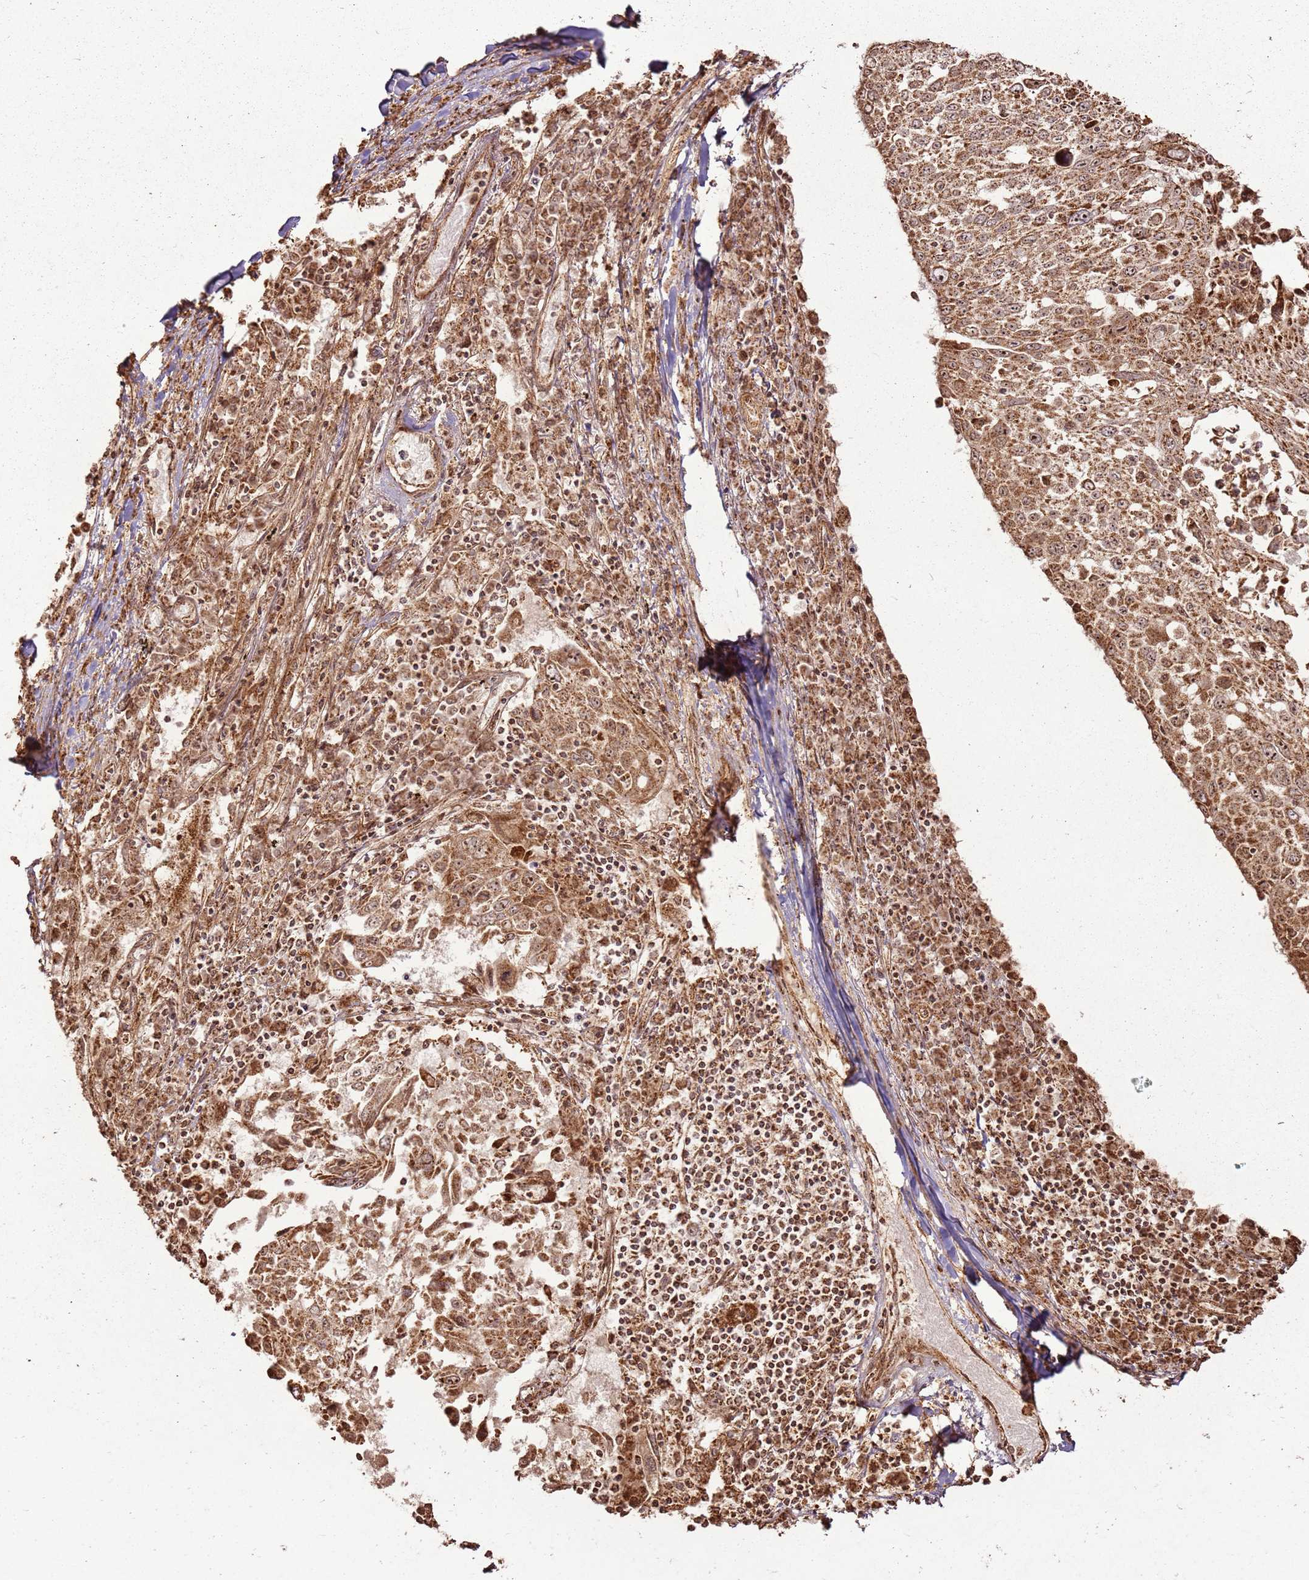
{"staining": {"intensity": "moderate", "quantity": ">75%", "location": "cytoplasmic/membranous,nuclear"}, "tissue": "lung cancer", "cell_type": "Tumor cells", "image_type": "cancer", "snomed": [{"axis": "morphology", "description": "Squamous cell carcinoma, NOS"}, {"axis": "topography", "description": "Lung"}], "caption": "Squamous cell carcinoma (lung) tissue shows moderate cytoplasmic/membranous and nuclear staining in approximately >75% of tumor cells", "gene": "MRPS6", "patient": {"sex": "male", "age": 65}}